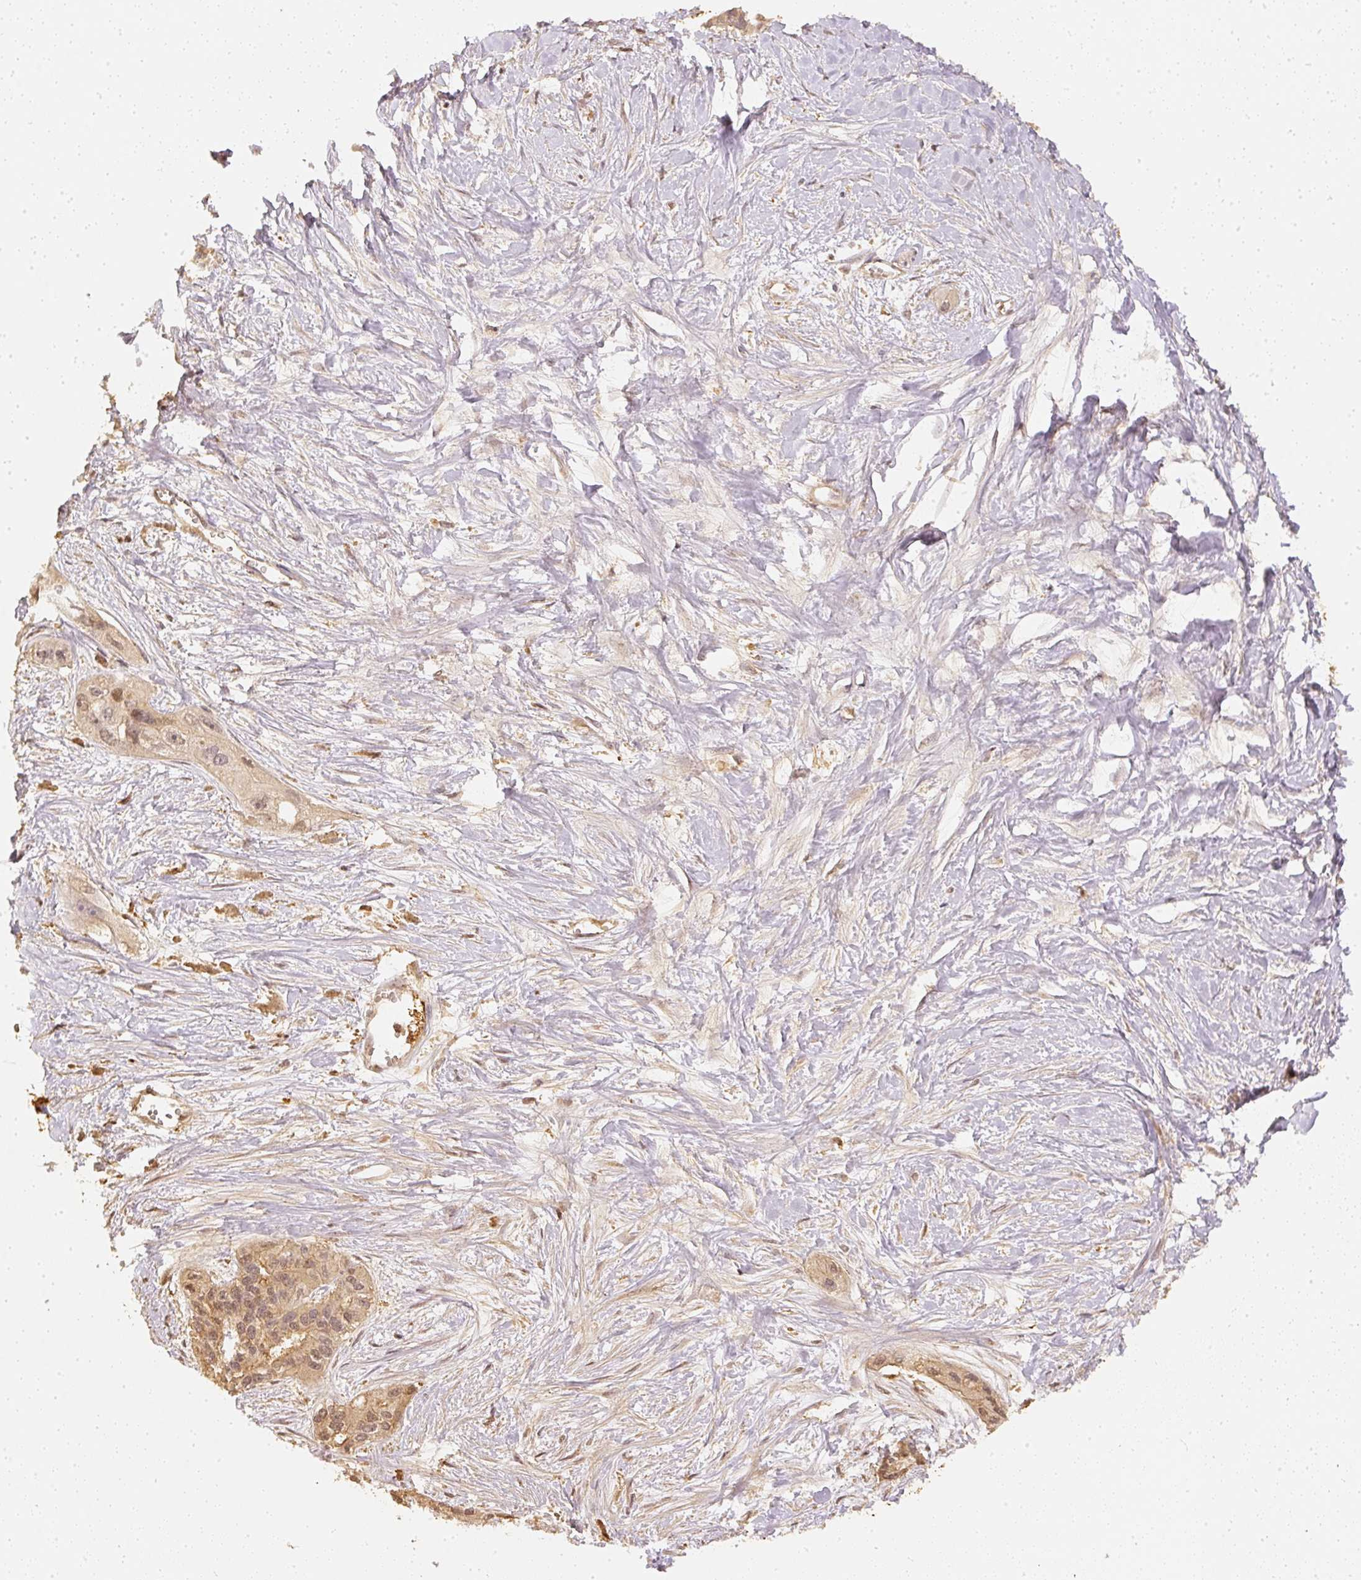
{"staining": {"intensity": "moderate", "quantity": ">75%", "location": "cytoplasmic/membranous,nuclear"}, "tissue": "pancreatic cancer", "cell_type": "Tumor cells", "image_type": "cancer", "snomed": [{"axis": "morphology", "description": "Adenocarcinoma, NOS"}, {"axis": "topography", "description": "Pancreas"}], "caption": "A micrograph of human pancreatic adenocarcinoma stained for a protein reveals moderate cytoplasmic/membranous and nuclear brown staining in tumor cells.", "gene": "PFN1", "patient": {"sex": "female", "age": 50}}